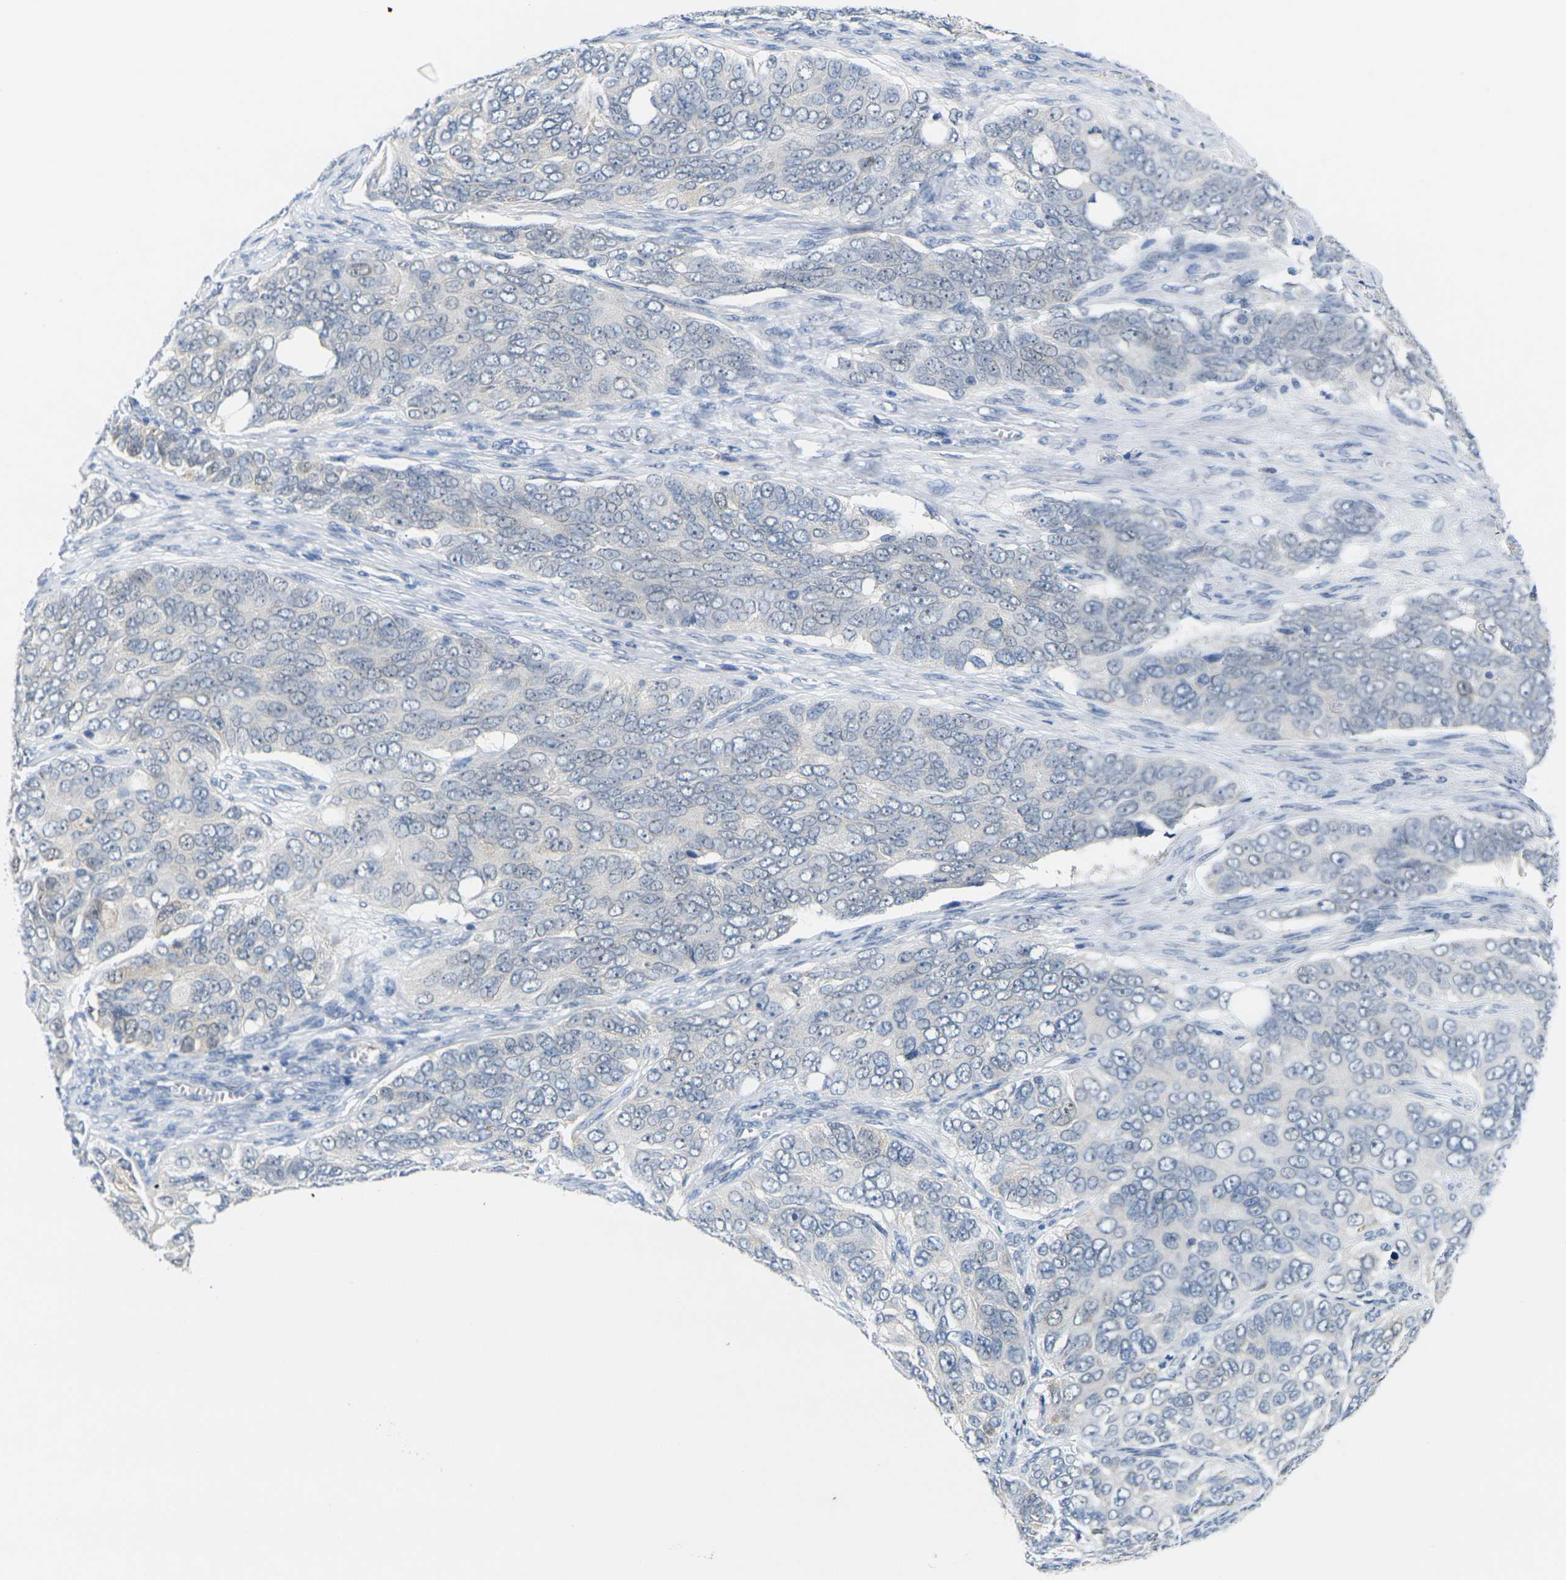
{"staining": {"intensity": "weak", "quantity": "<25%", "location": "nuclear"}, "tissue": "ovarian cancer", "cell_type": "Tumor cells", "image_type": "cancer", "snomed": [{"axis": "morphology", "description": "Carcinoma, endometroid"}, {"axis": "topography", "description": "Ovary"}], "caption": "An immunohistochemistry (IHC) histopathology image of ovarian endometroid carcinoma is shown. There is no staining in tumor cells of ovarian endometroid carcinoma.", "gene": "CDK2", "patient": {"sex": "female", "age": 51}}